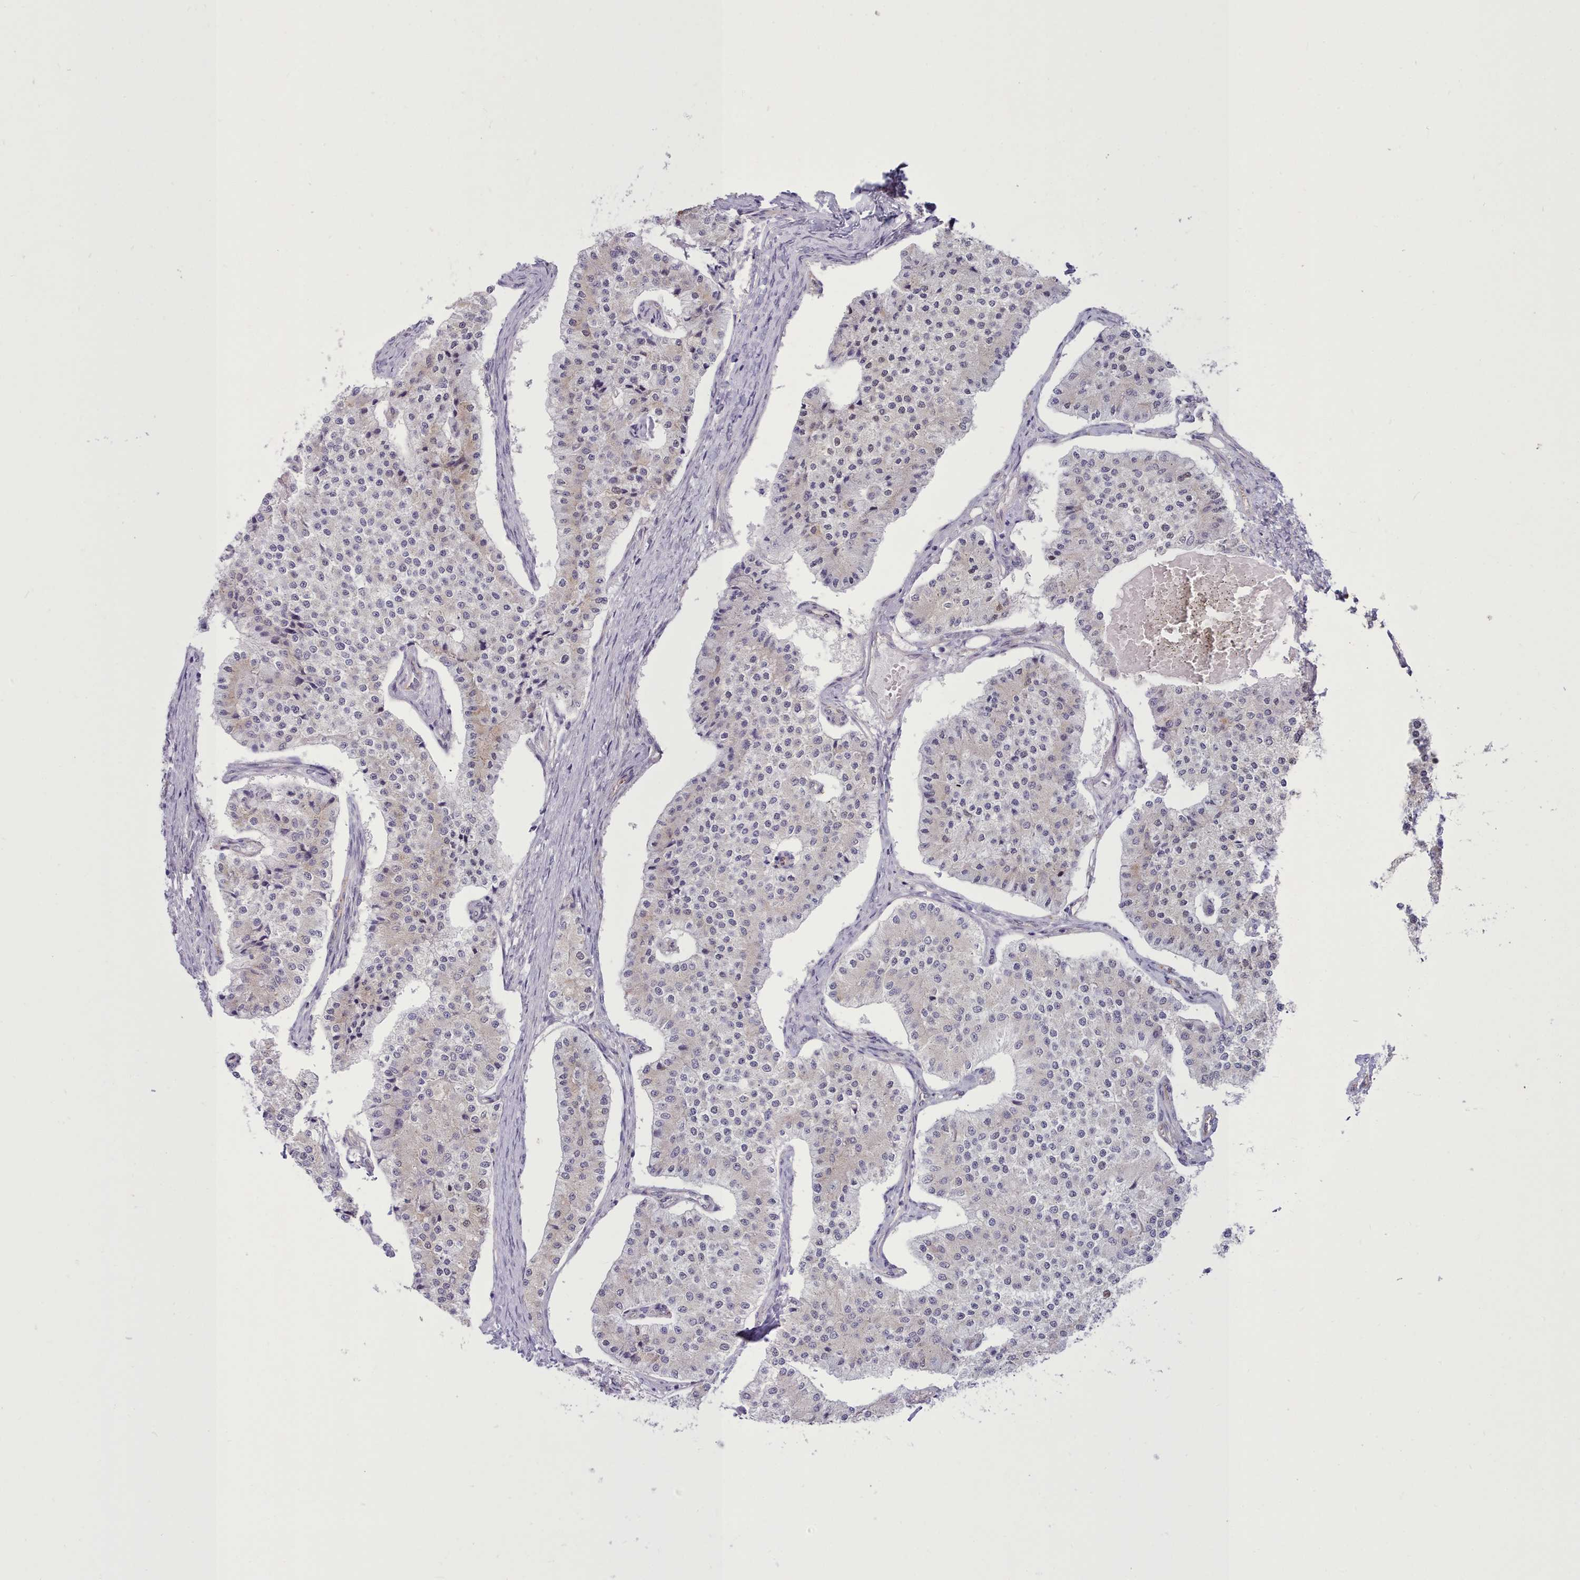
{"staining": {"intensity": "weak", "quantity": "<25%", "location": "cytoplasmic/membranous"}, "tissue": "carcinoid", "cell_type": "Tumor cells", "image_type": "cancer", "snomed": [{"axis": "morphology", "description": "Carcinoid, malignant, NOS"}, {"axis": "topography", "description": "Colon"}], "caption": "The IHC histopathology image has no significant staining in tumor cells of carcinoid (malignant) tissue. Brightfield microscopy of IHC stained with DAB (3,3'-diaminobenzidine) (brown) and hematoxylin (blue), captured at high magnification.", "gene": "TMEM253", "patient": {"sex": "female", "age": 52}}